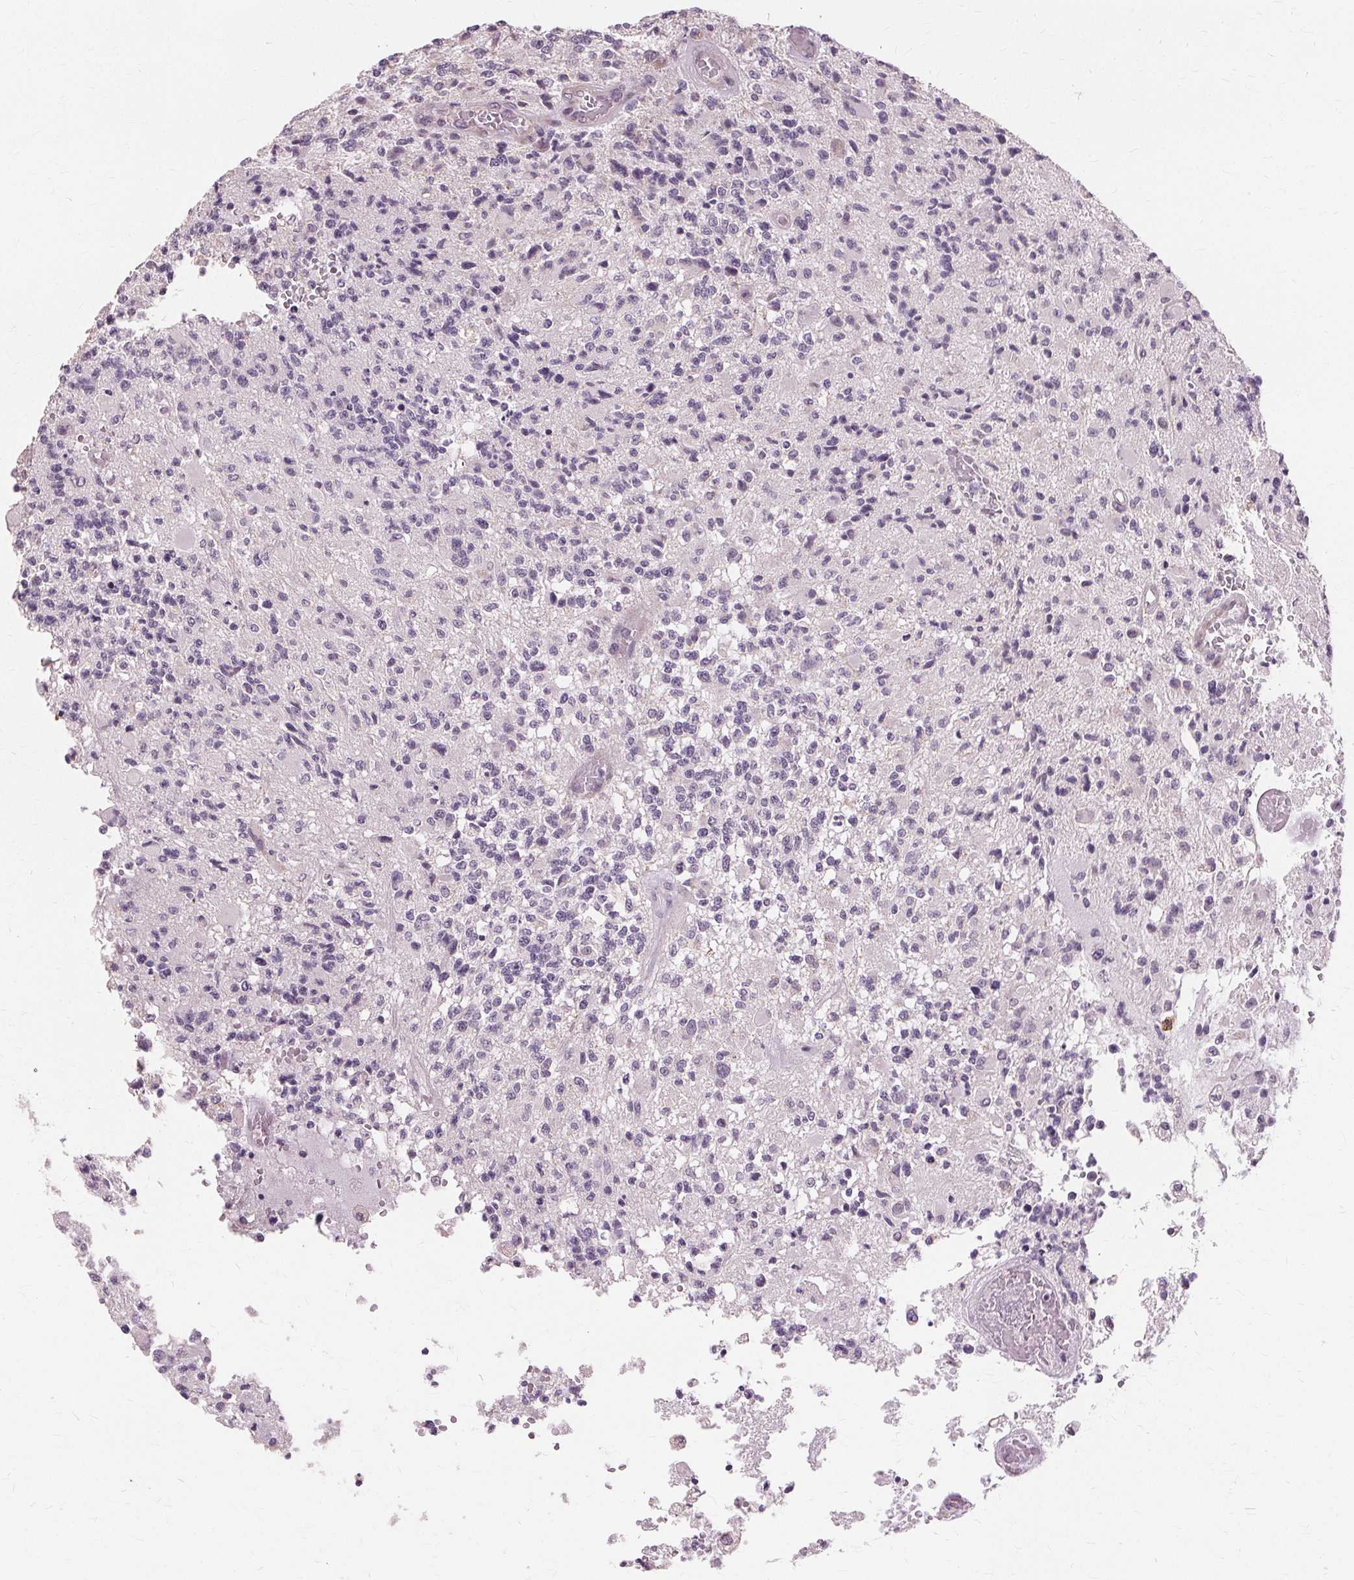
{"staining": {"intensity": "negative", "quantity": "none", "location": "none"}, "tissue": "glioma", "cell_type": "Tumor cells", "image_type": "cancer", "snomed": [{"axis": "morphology", "description": "Glioma, malignant, High grade"}, {"axis": "topography", "description": "Brain"}], "caption": "Immunohistochemistry (IHC) of human high-grade glioma (malignant) reveals no positivity in tumor cells. (Stains: DAB (3,3'-diaminobenzidine) IHC with hematoxylin counter stain, Microscopy: brightfield microscopy at high magnification).", "gene": "SIGLEC6", "patient": {"sex": "female", "age": 63}}